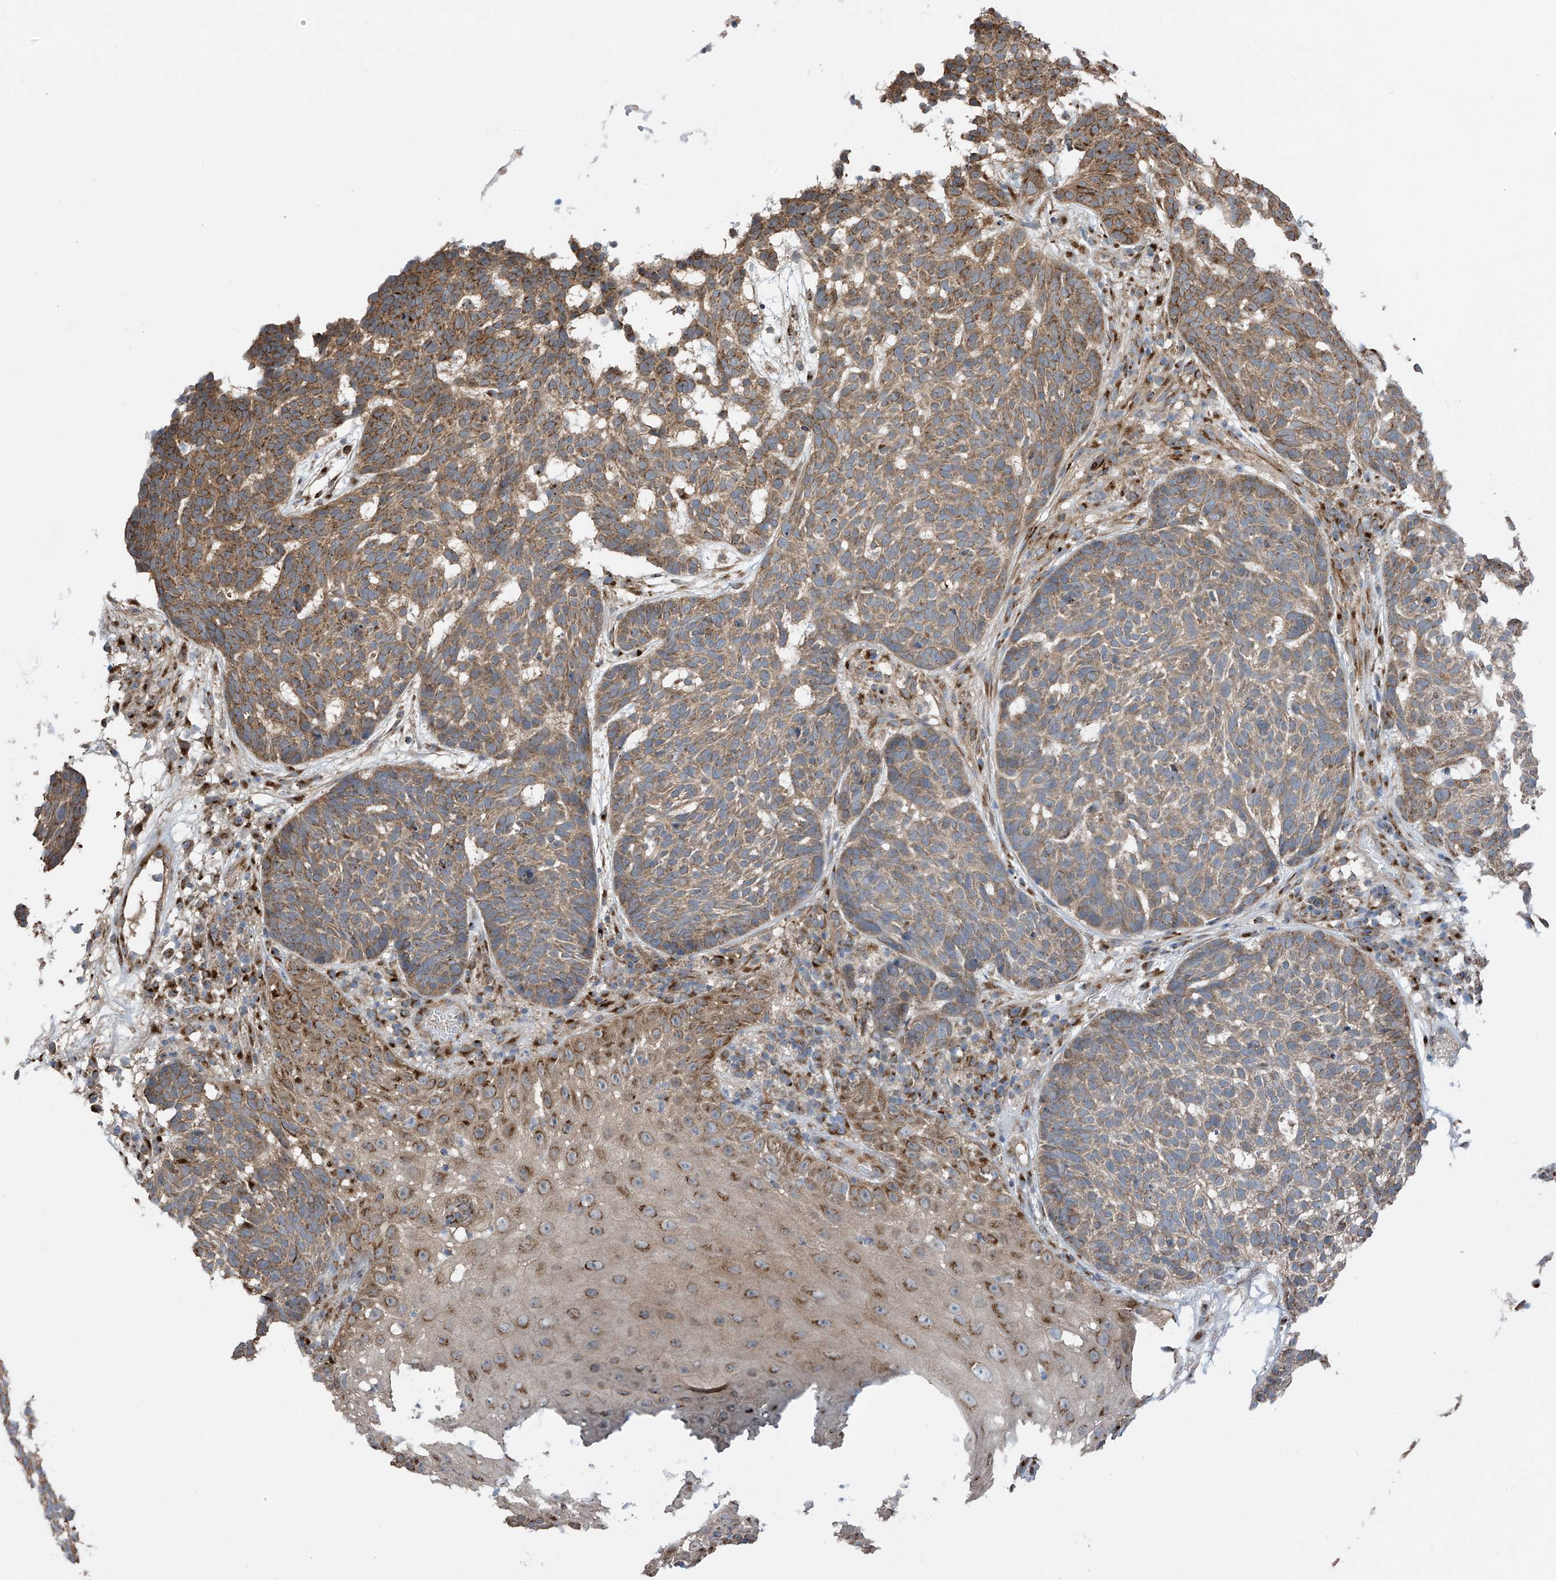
{"staining": {"intensity": "moderate", "quantity": ">75%", "location": "cytoplasmic/membranous"}, "tissue": "skin cancer", "cell_type": "Tumor cells", "image_type": "cancer", "snomed": [{"axis": "morphology", "description": "Basal cell carcinoma"}, {"axis": "topography", "description": "Skin"}], "caption": "Tumor cells reveal medium levels of moderate cytoplasmic/membranous expression in approximately >75% of cells in skin cancer (basal cell carcinoma).", "gene": "PNPT1", "patient": {"sex": "male", "age": 85}}